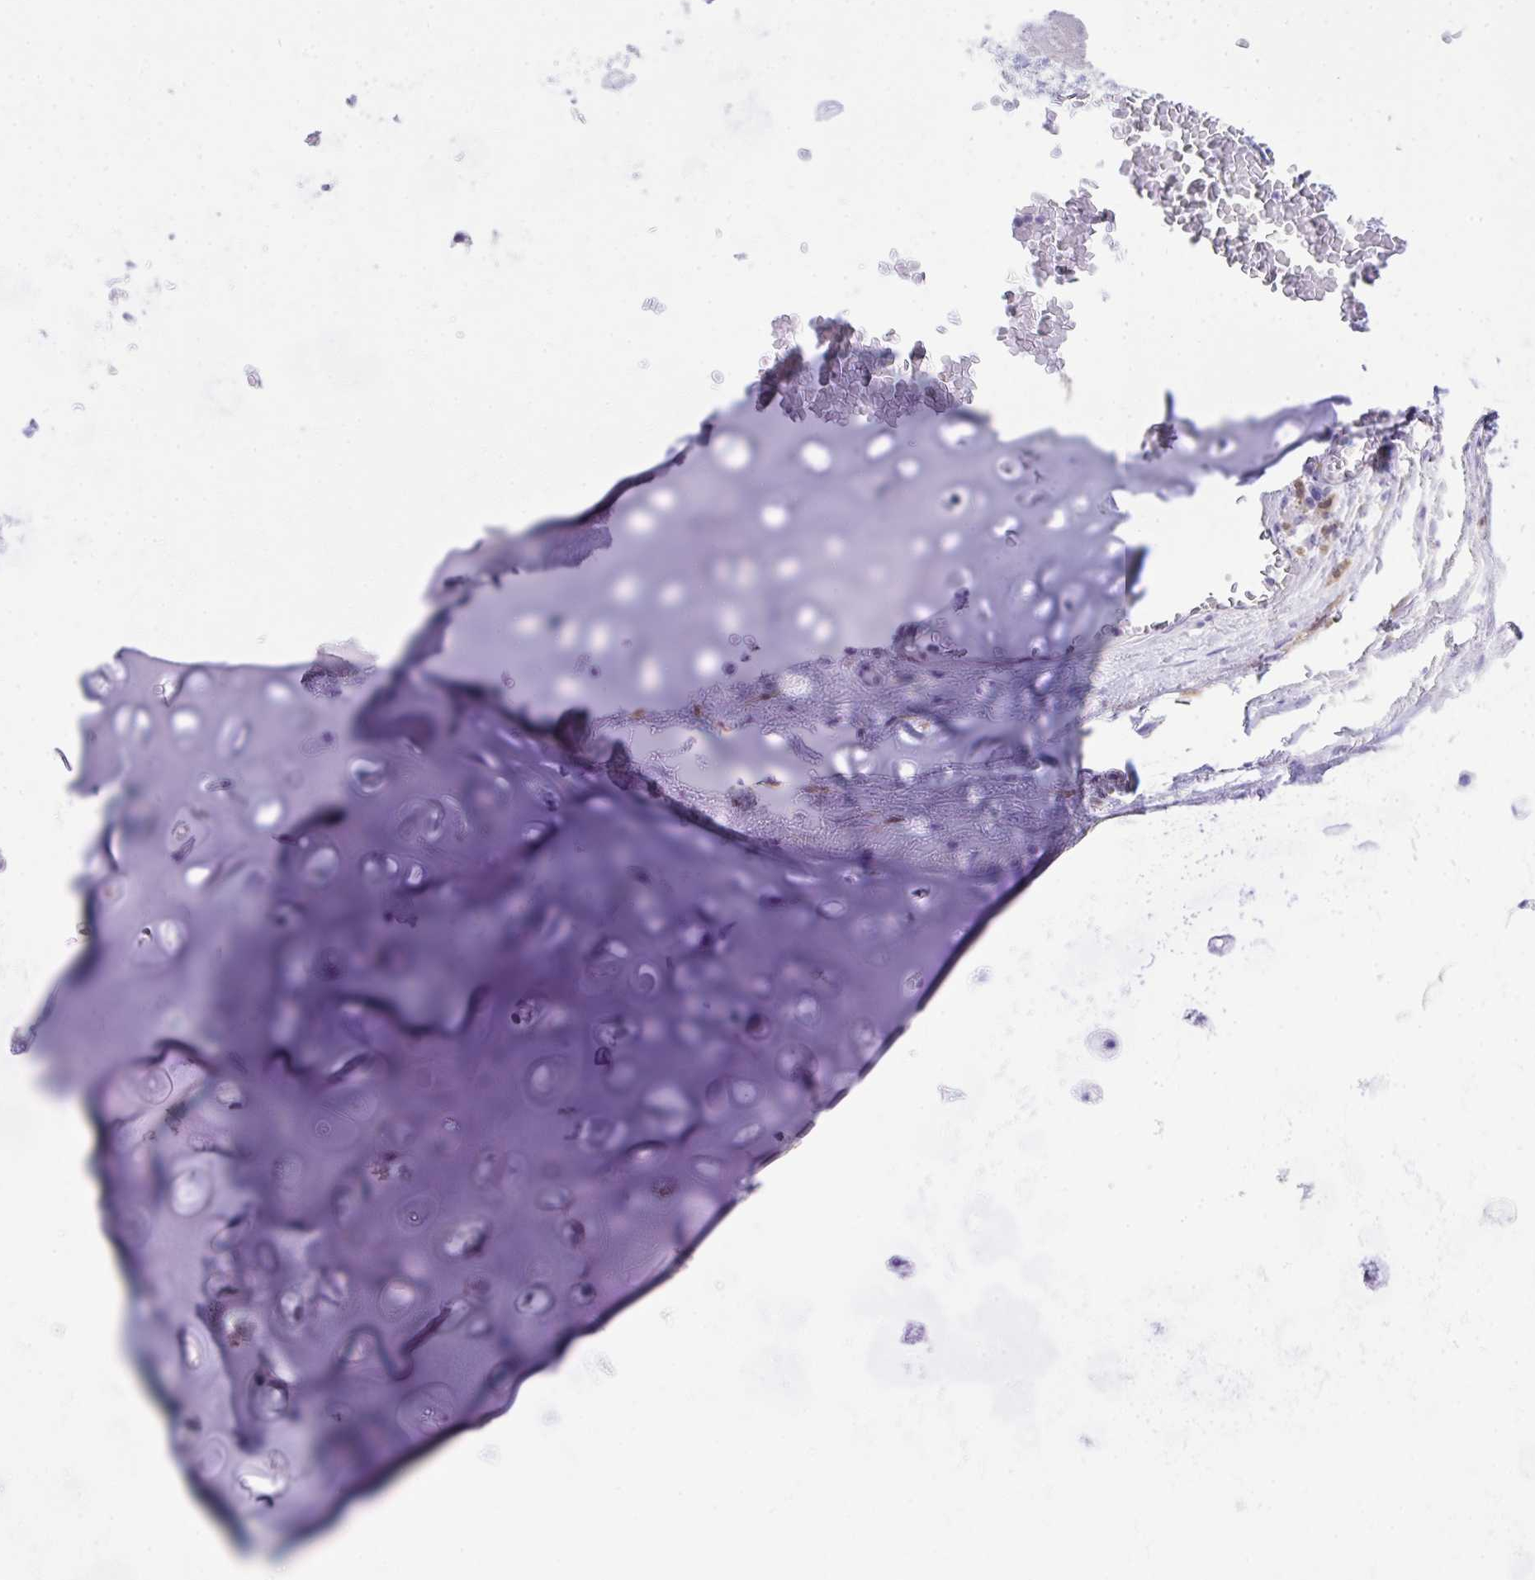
{"staining": {"intensity": "negative", "quantity": "none", "location": "none"}, "tissue": "soft tissue", "cell_type": "Chondrocytes", "image_type": "normal", "snomed": [{"axis": "morphology", "description": "Normal tissue, NOS"}, {"axis": "topography", "description": "Lymph node"}, {"axis": "topography", "description": "Bronchus"}], "caption": "This is an IHC photomicrograph of unremarkable human soft tissue. There is no staining in chondrocytes.", "gene": "PSD", "patient": {"sex": "male", "age": 56}}